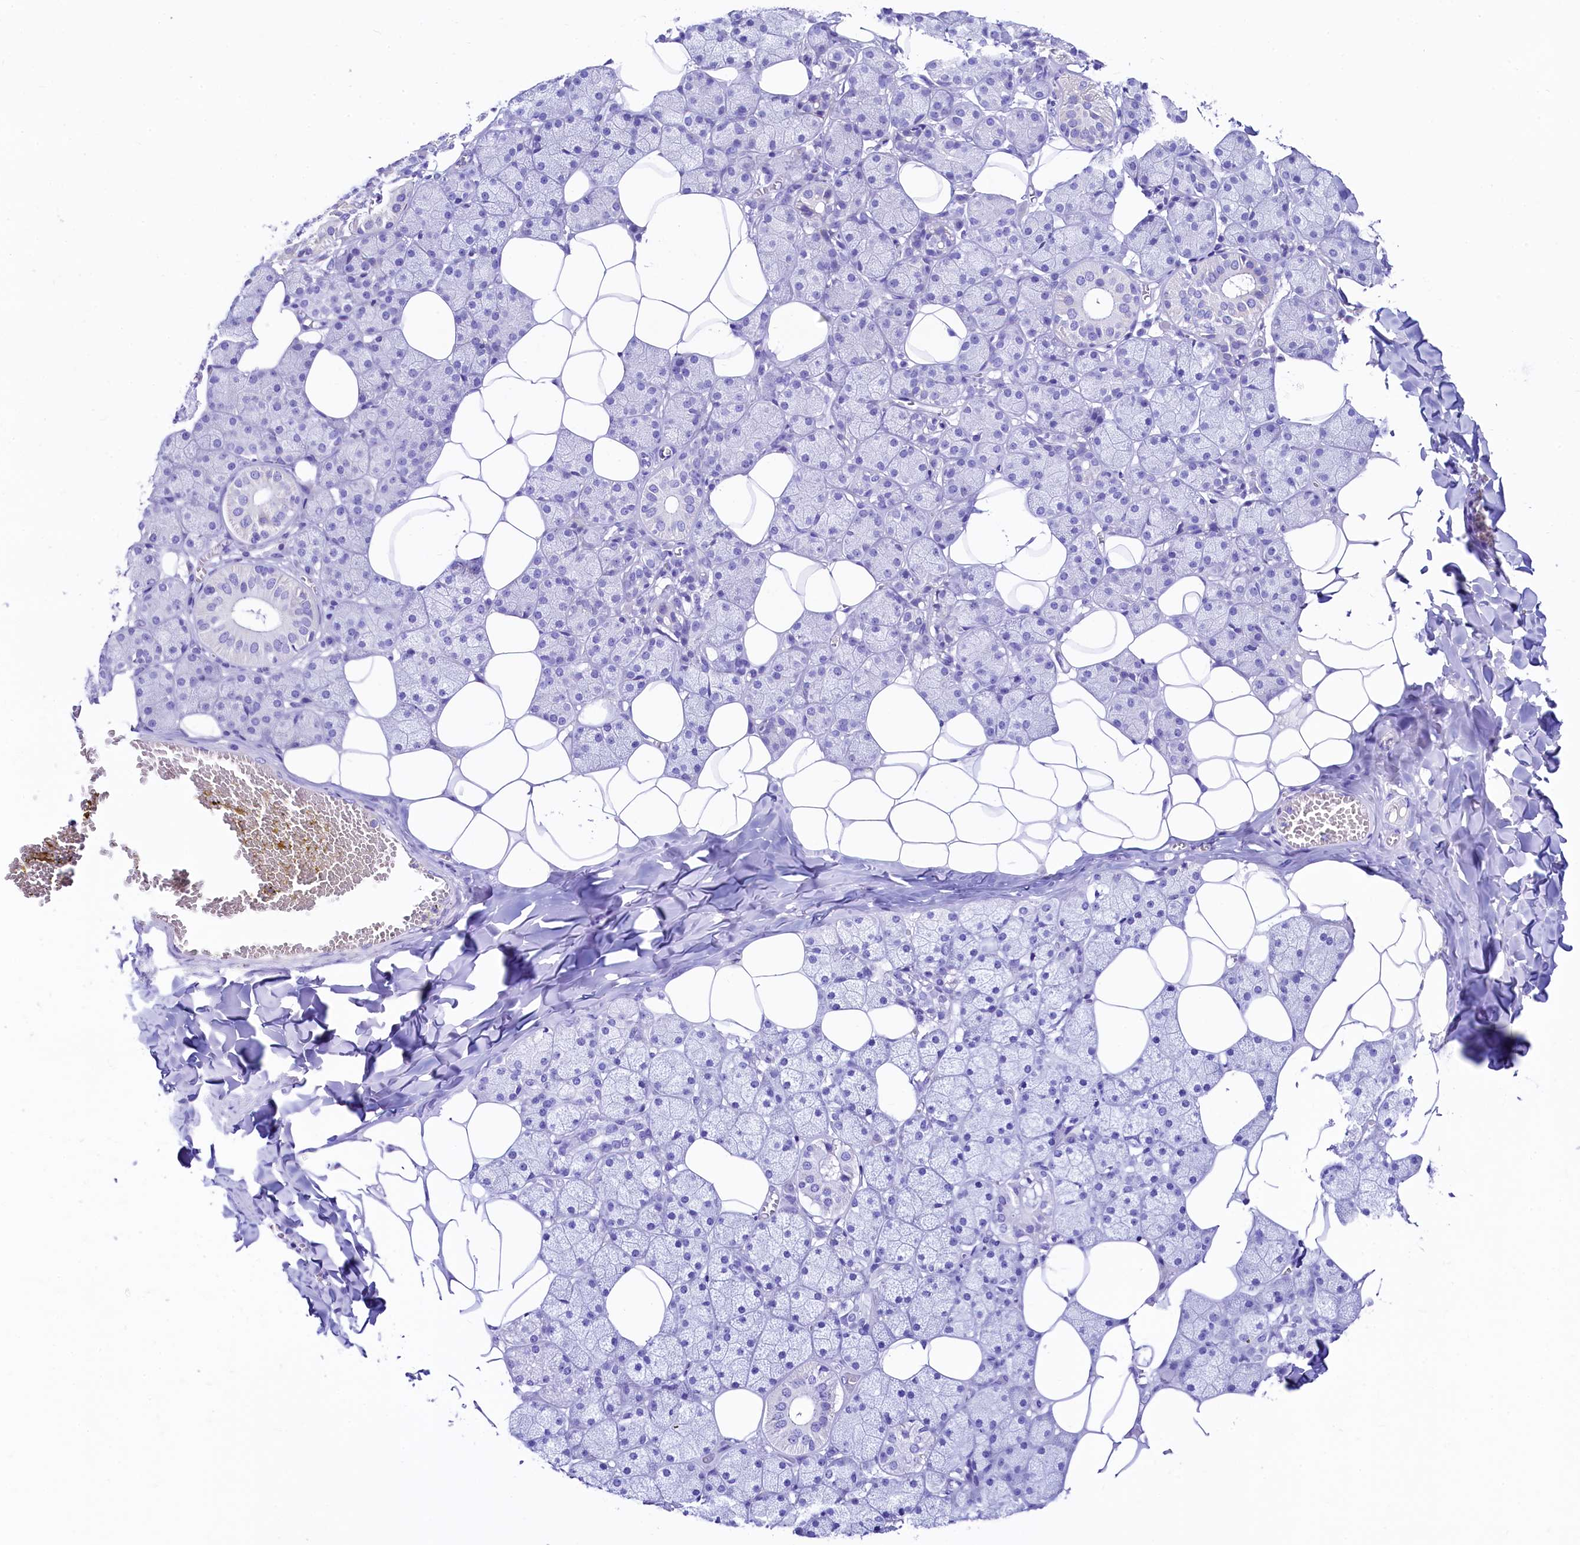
{"staining": {"intensity": "negative", "quantity": "none", "location": "none"}, "tissue": "salivary gland", "cell_type": "Glandular cells", "image_type": "normal", "snomed": [{"axis": "morphology", "description": "Normal tissue, NOS"}, {"axis": "topography", "description": "Salivary gland"}], "caption": "DAB (3,3'-diaminobenzidine) immunohistochemical staining of normal salivary gland exhibits no significant positivity in glandular cells.", "gene": "RBP3", "patient": {"sex": "female", "age": 33}}